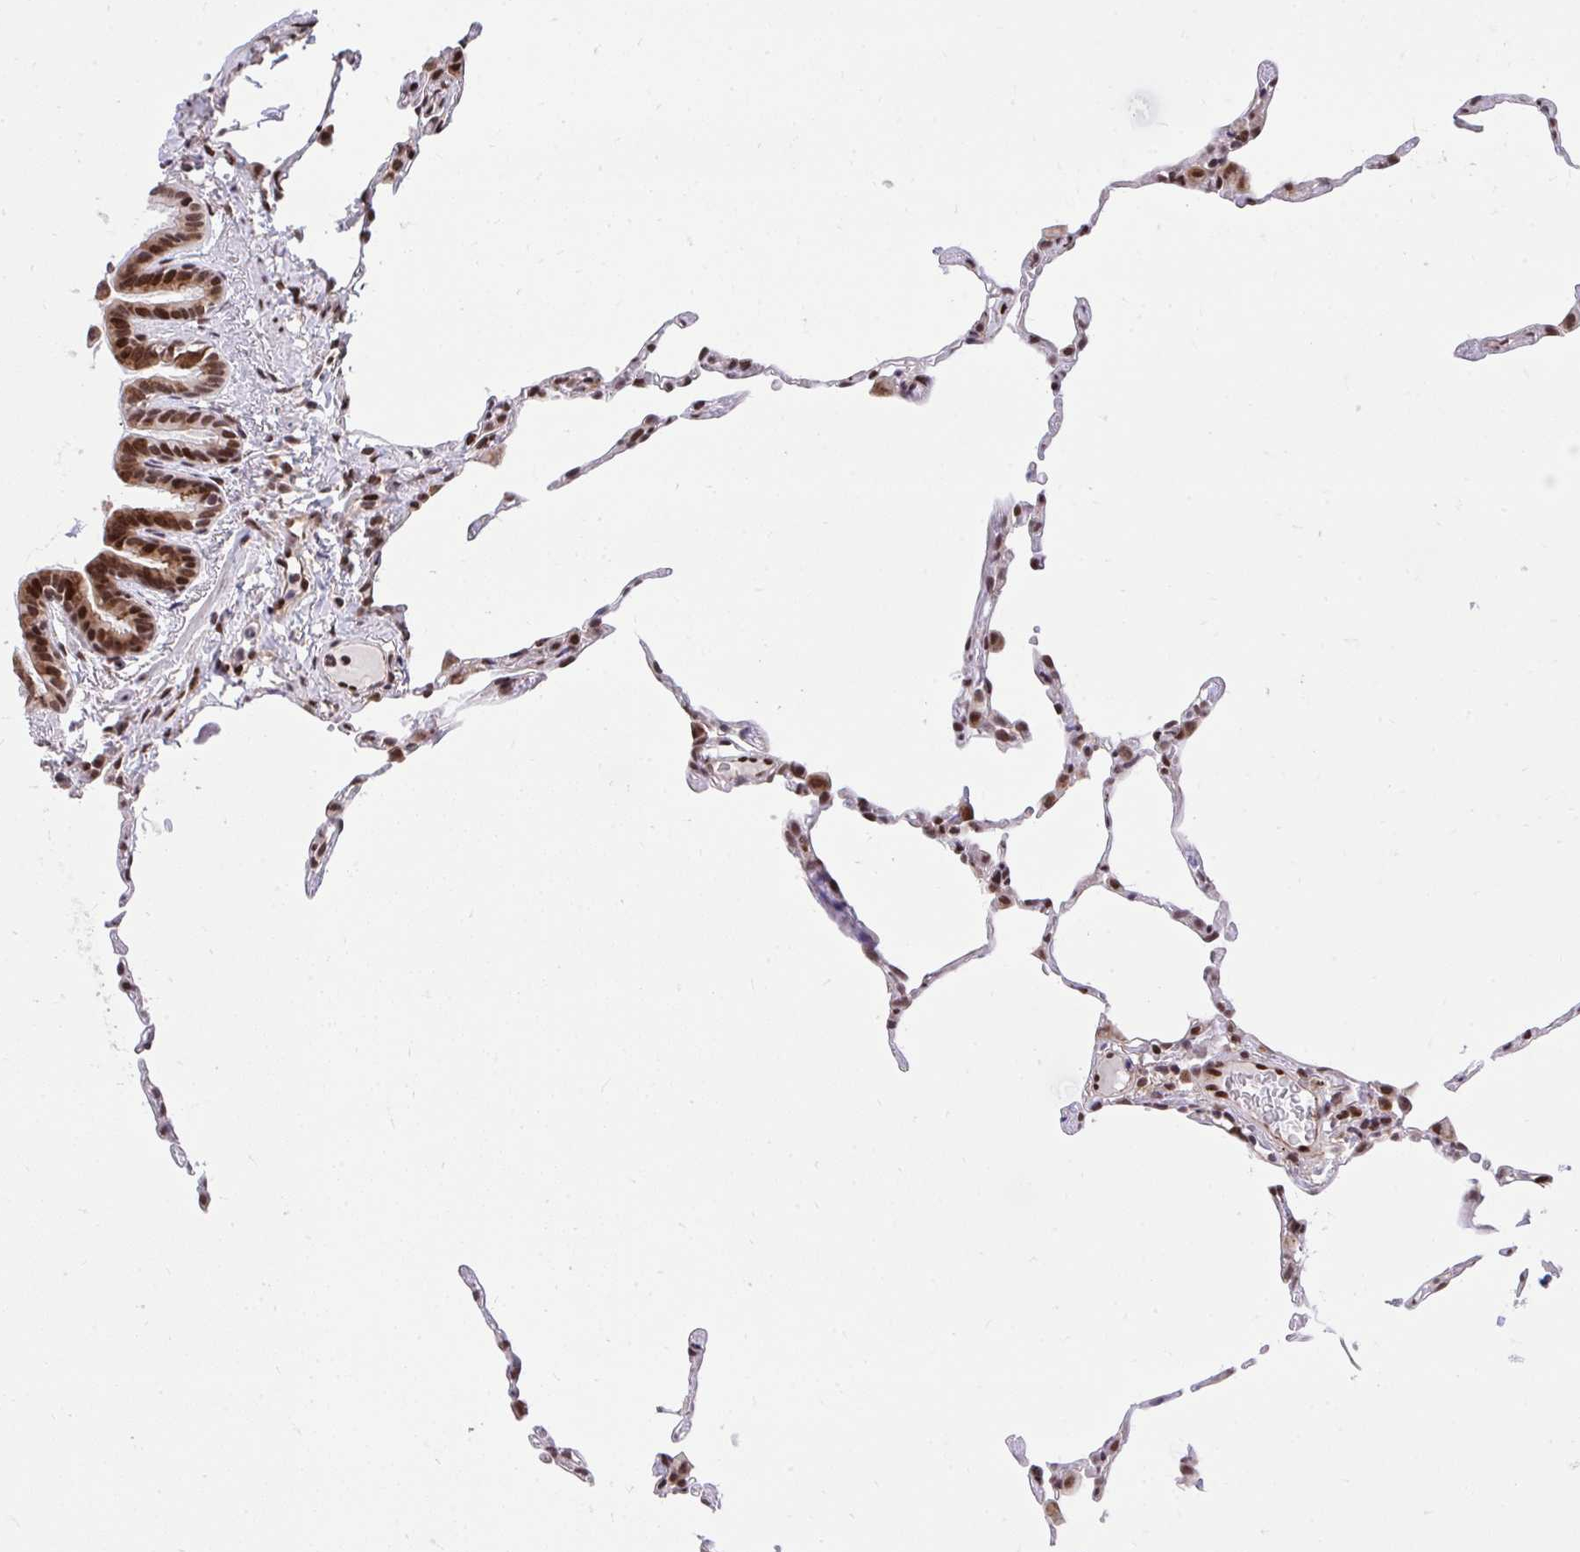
{"staining": {"intensity": "strong", "quantity": "25%-75%", "location": "nuclear"}, "tissue": "lung", "cell_type": "Alveolar cells", "image_type": "normal", "snomed": [{"axis": "morphology", "description": "Normal tissue, NOS"}, {"axis": "topography", "description": "Lung"}], "caption": "Immunohistochemical staining of benign lung reveals strong nuclear protein expression in approximately 25%-75% of alveolar cells.", "gene": "HOXA4", "patient": {"sex": "female", "age": 57}}